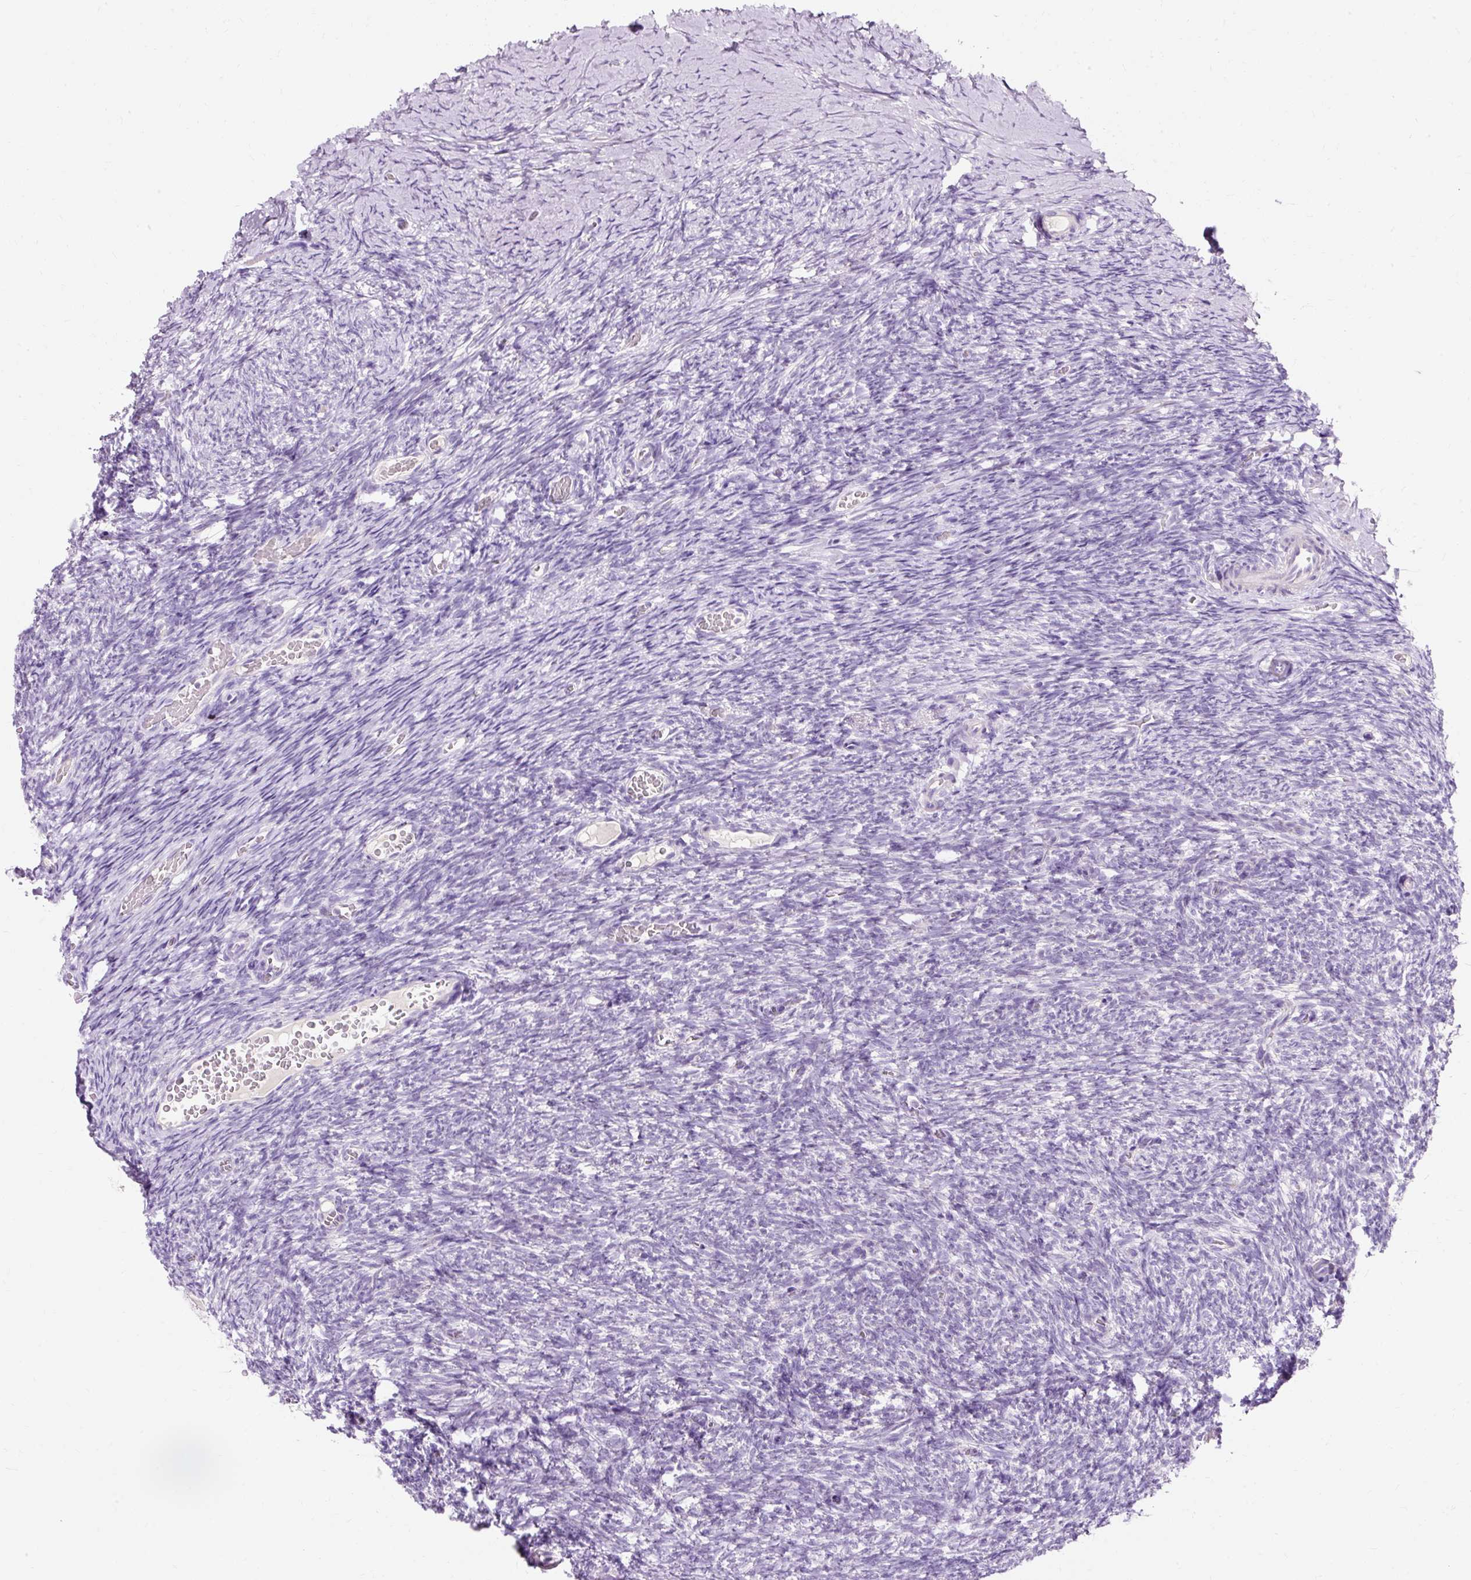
{"staining": {"intensity": "negative", "quantity": "none", "location": "none"}, "tissue": "ovary", "cell_type": "Ovarian stroma cells", "image_type": "normal", "snomed": [{"axis": "morphology", "description": "Normal tissue, NOS"}, {"axis": "topography", "description": "Ovary"}], "caption": "Benign ovary was stained to show a protein in brown. There is no significant expression in ovarian stroma cells. (Stains: DAB (3,3'-diaminobenzidine) IHC with hematoxylin counter stain, Microscopy: brightfield microscopy at high magnification).", "gene": "CLDN25", "patient": {"sex": "female", "age": 39}}